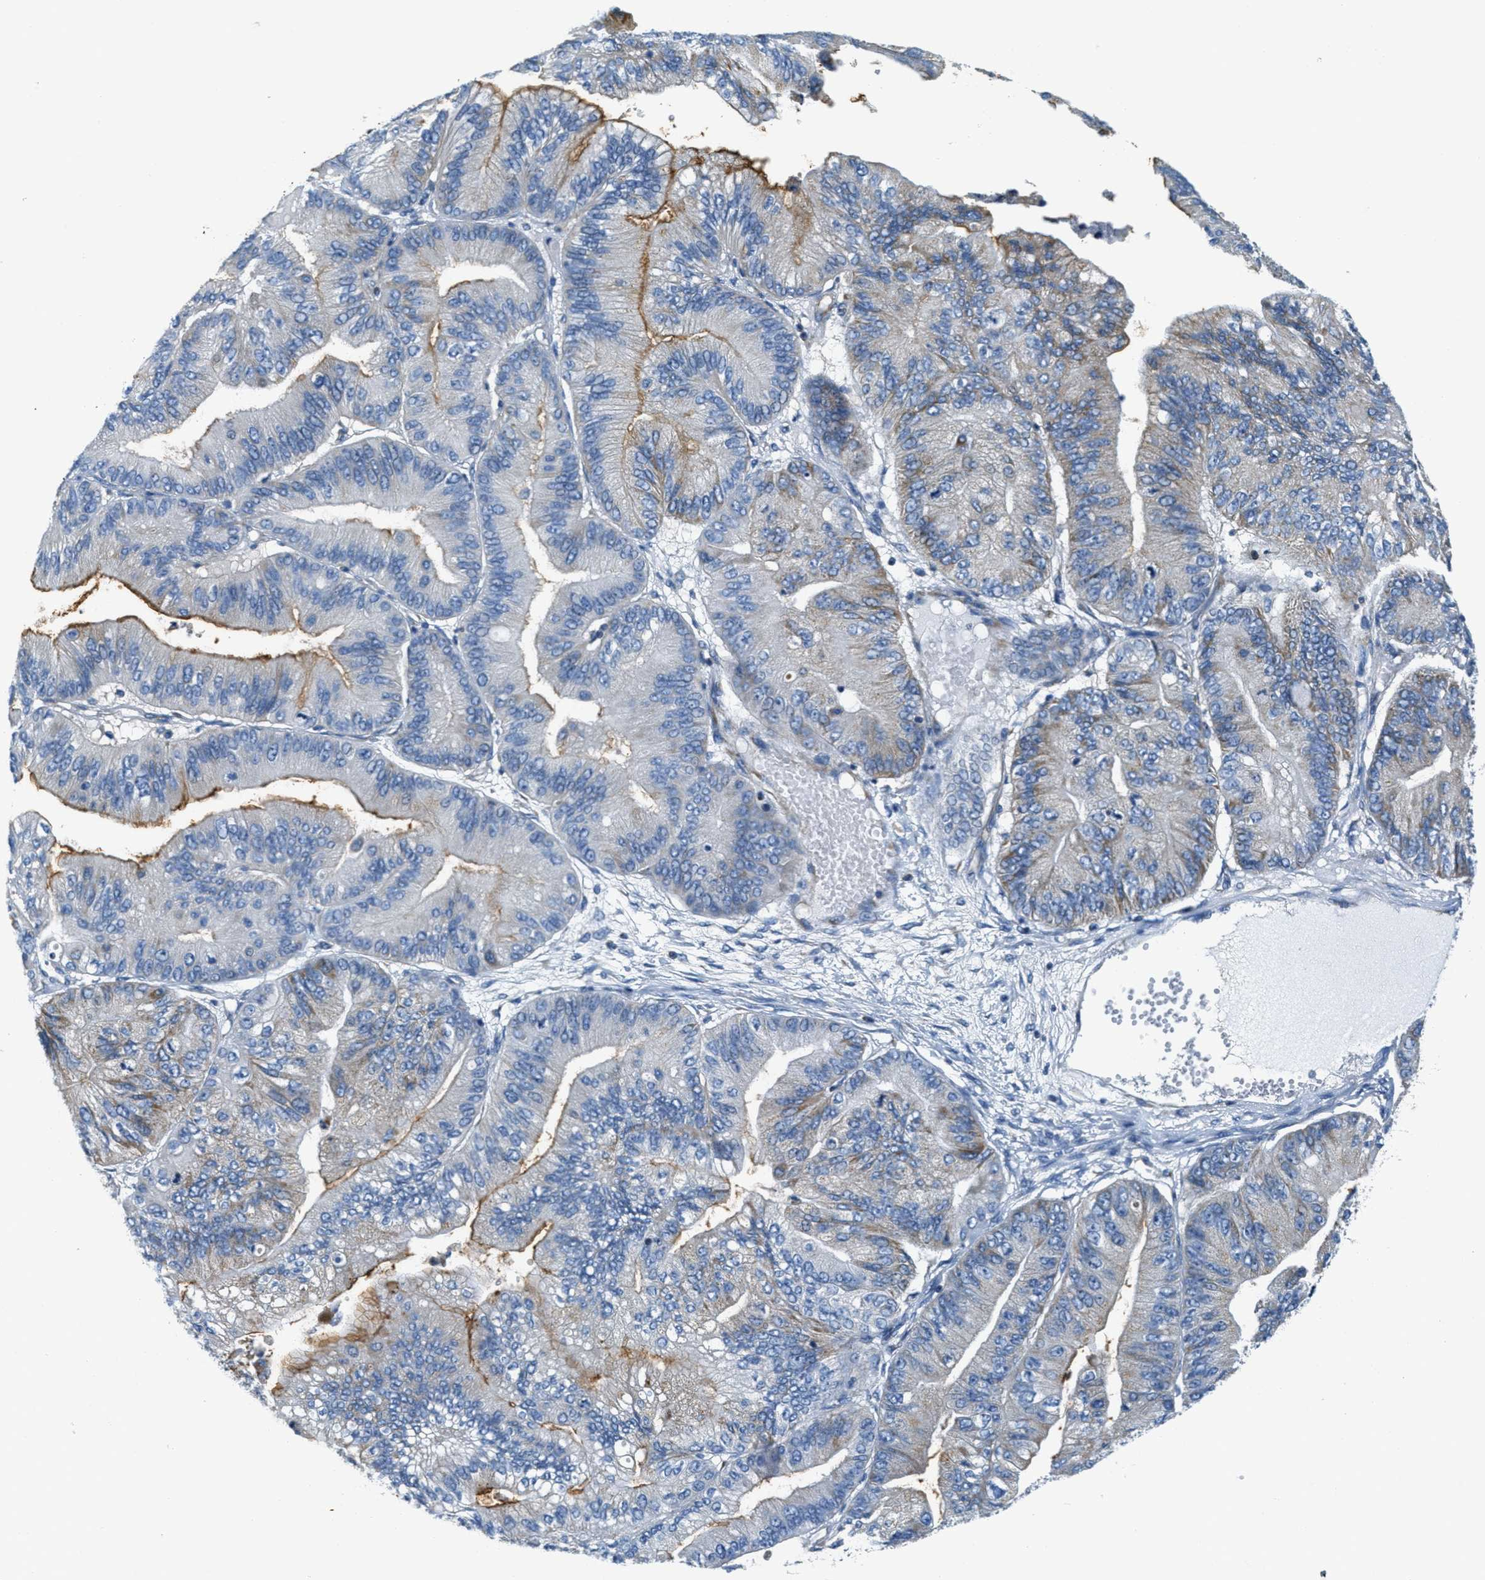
{"staining": {"intensity": "moderate", "quantity": "<25%", "location": "cytoplasmic/membranous"}, "tissue": "ovarian cancer", "cell_type": "Tumor cells", "image_type": "cancer", "snomed": [{"axis": "morphology", "description": "Cystadenocarcinoma, mucinous, NOS"}, {"axis": "topography", "description": "Ovary"}], "caption": "Human ovarian cancer stained with a brown dye exhibits moderate cytoplasmic/membranous positive staining in approximately <25% of tumor cells.", "gene": "CA4", "patient": {"sex": "female", "age": 61}}